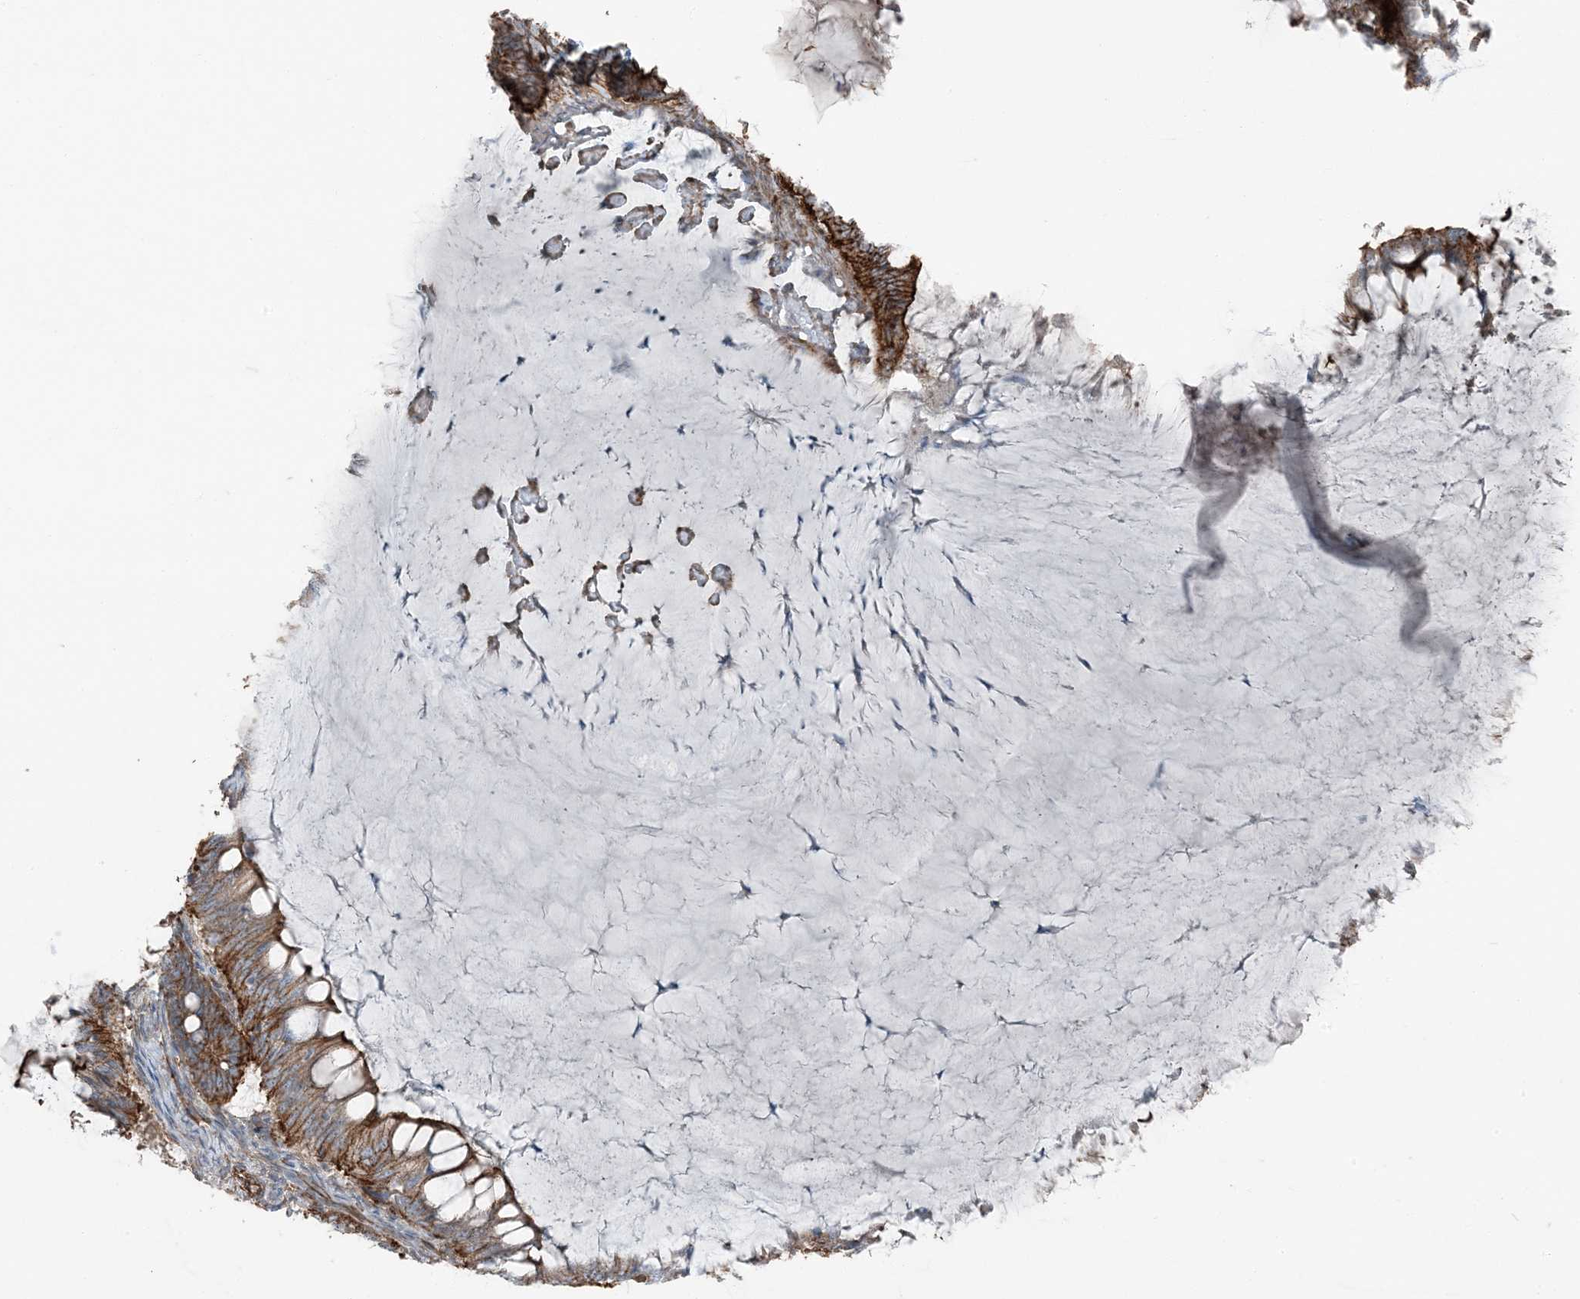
{"staining": {"intensity": "strong", "quantity": ">75%", "location": "cytoplasmic/membranous"}, "tissue": "ovarian cancer", "cell_type": "Tumor cells", "image_type": "cancer", "snomed": [{"axis": "morphology", "description": "Cystadenocarcinoma, mucinous, NOS"}, {"axis": "topography", "description": "Ovary"}], "caption": "The micrograph reveals staining of ovarian mucinous cystadenocarcinoma, revealing strong cytoplasmic/membranous protein expression (brown color) within tumor cells.", "gene": "ZFP90", "patient": {"sex": "female", "age": 61}}